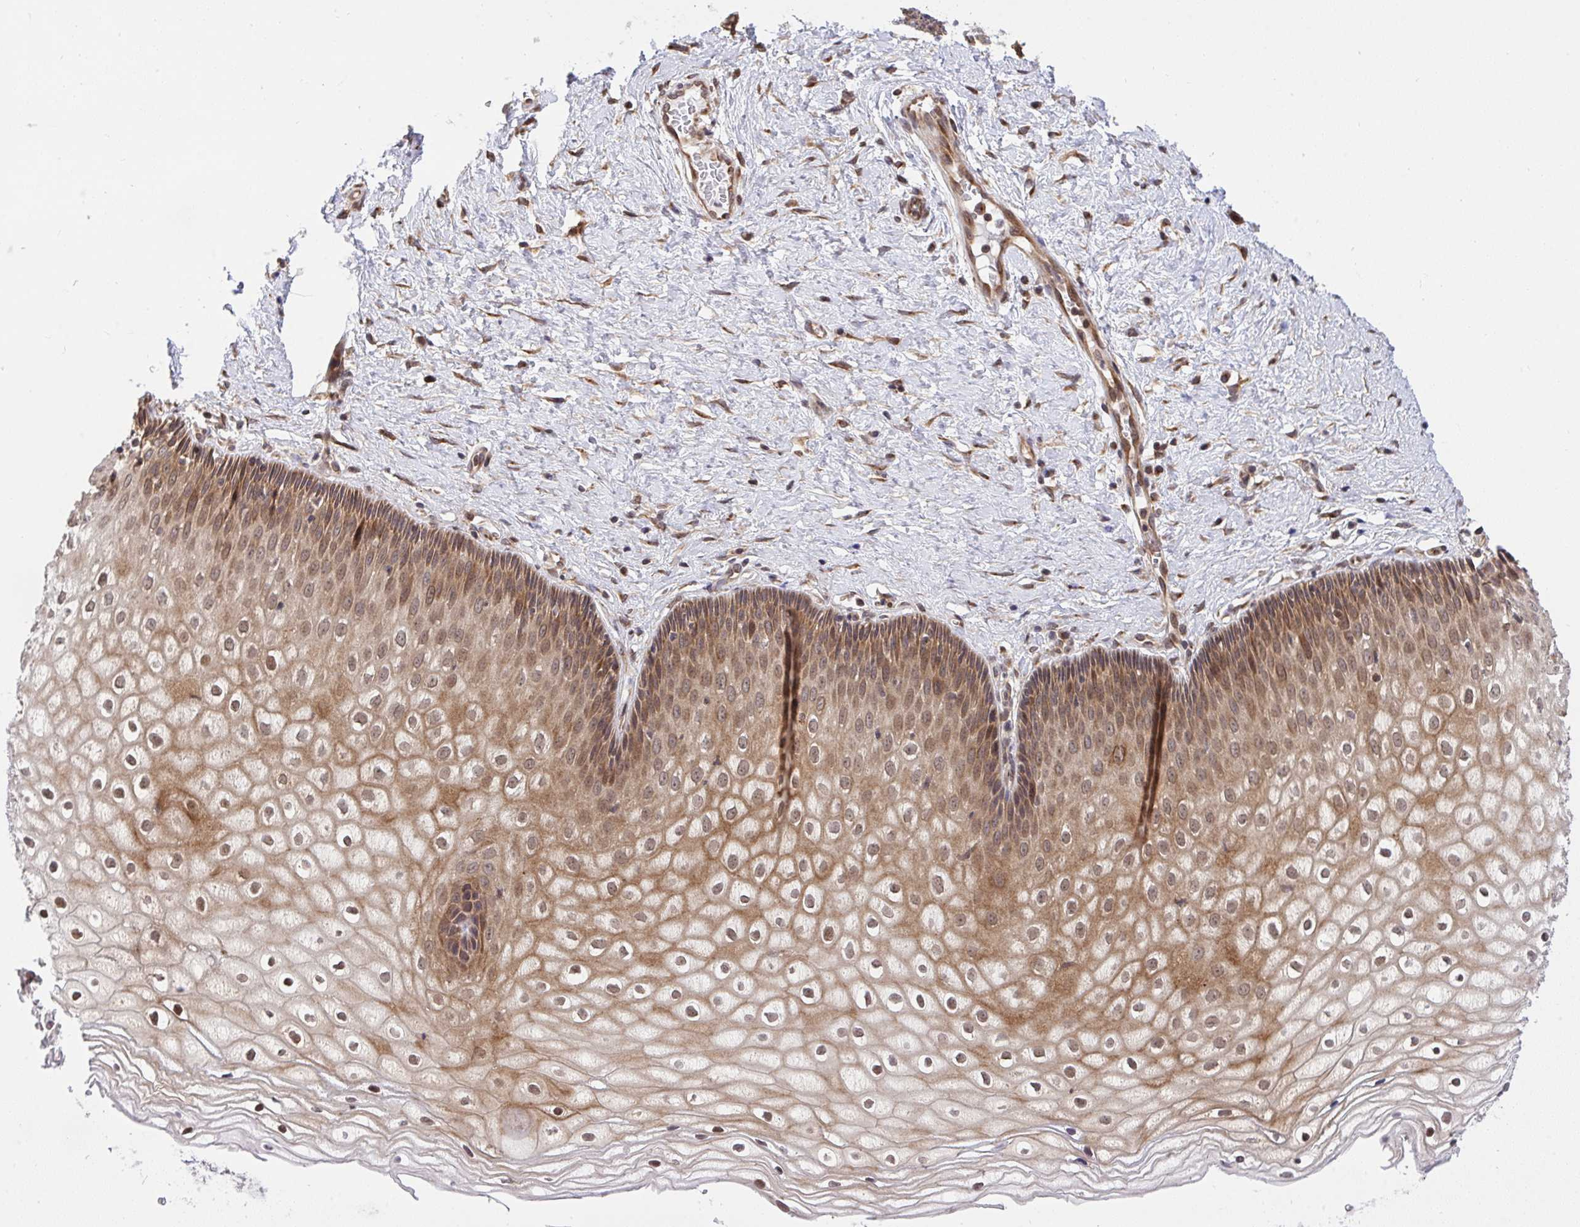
{"staining": {"intensity": "strong", "quantity": ">75%", "location": "cytoplasmic/membranous"}, "tissue": "cervix", "cell_type": "Glandular cells", "image_type": "normal", "snomed": [{"axis": "morphology", "description": "Normal tissue, NOS"}, {"axis": "topography", "description": "Cervix"}], "caption": "Cervix stained for a protein shows strong cytoplasmic/membranous positivity in glandular cells.", "gene": "ERI1", "patient": {"sex": "female", "age": 36}}